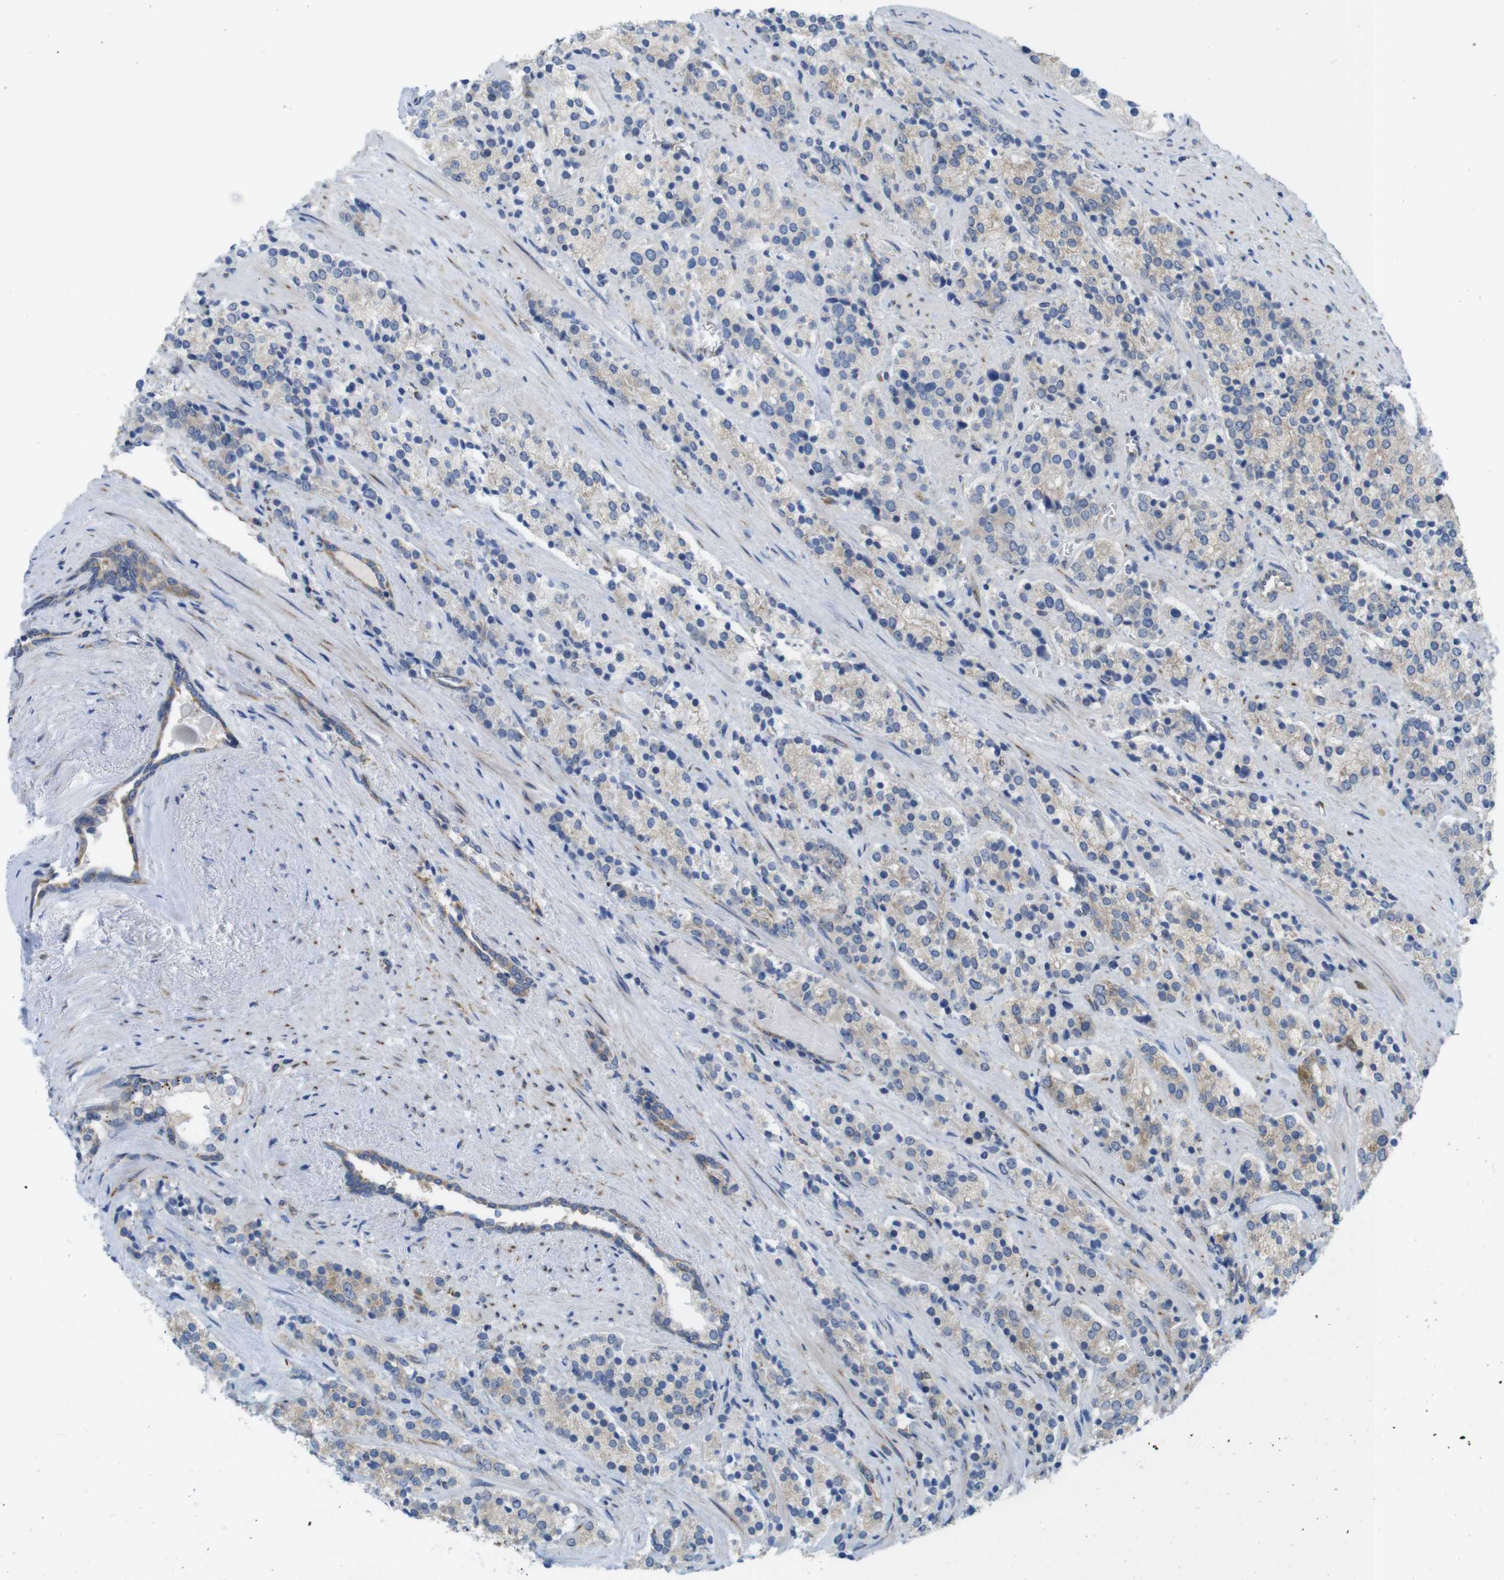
{"staining": {"intensity": "weak", "quantity": ">75%", "location": "cytoplasmic/membranous"}, "tissue": "prostate cancer", "cell_type": "Tumor cells", "image_type": "cancer", "snomed": [{"axis": "morphology", "description": "Adenocarcinoma, High grade"}, {"axis": "topography", "description": "Prostate"}], "caption": "An image of human prostate cancer (high-grade adenocarcinoma) stained for a protein displays weak cytoplasmic/membranous brown staining in tumor cells.", "gene": "PCNX2", "patient": {"sex": "male", "age": 71}}